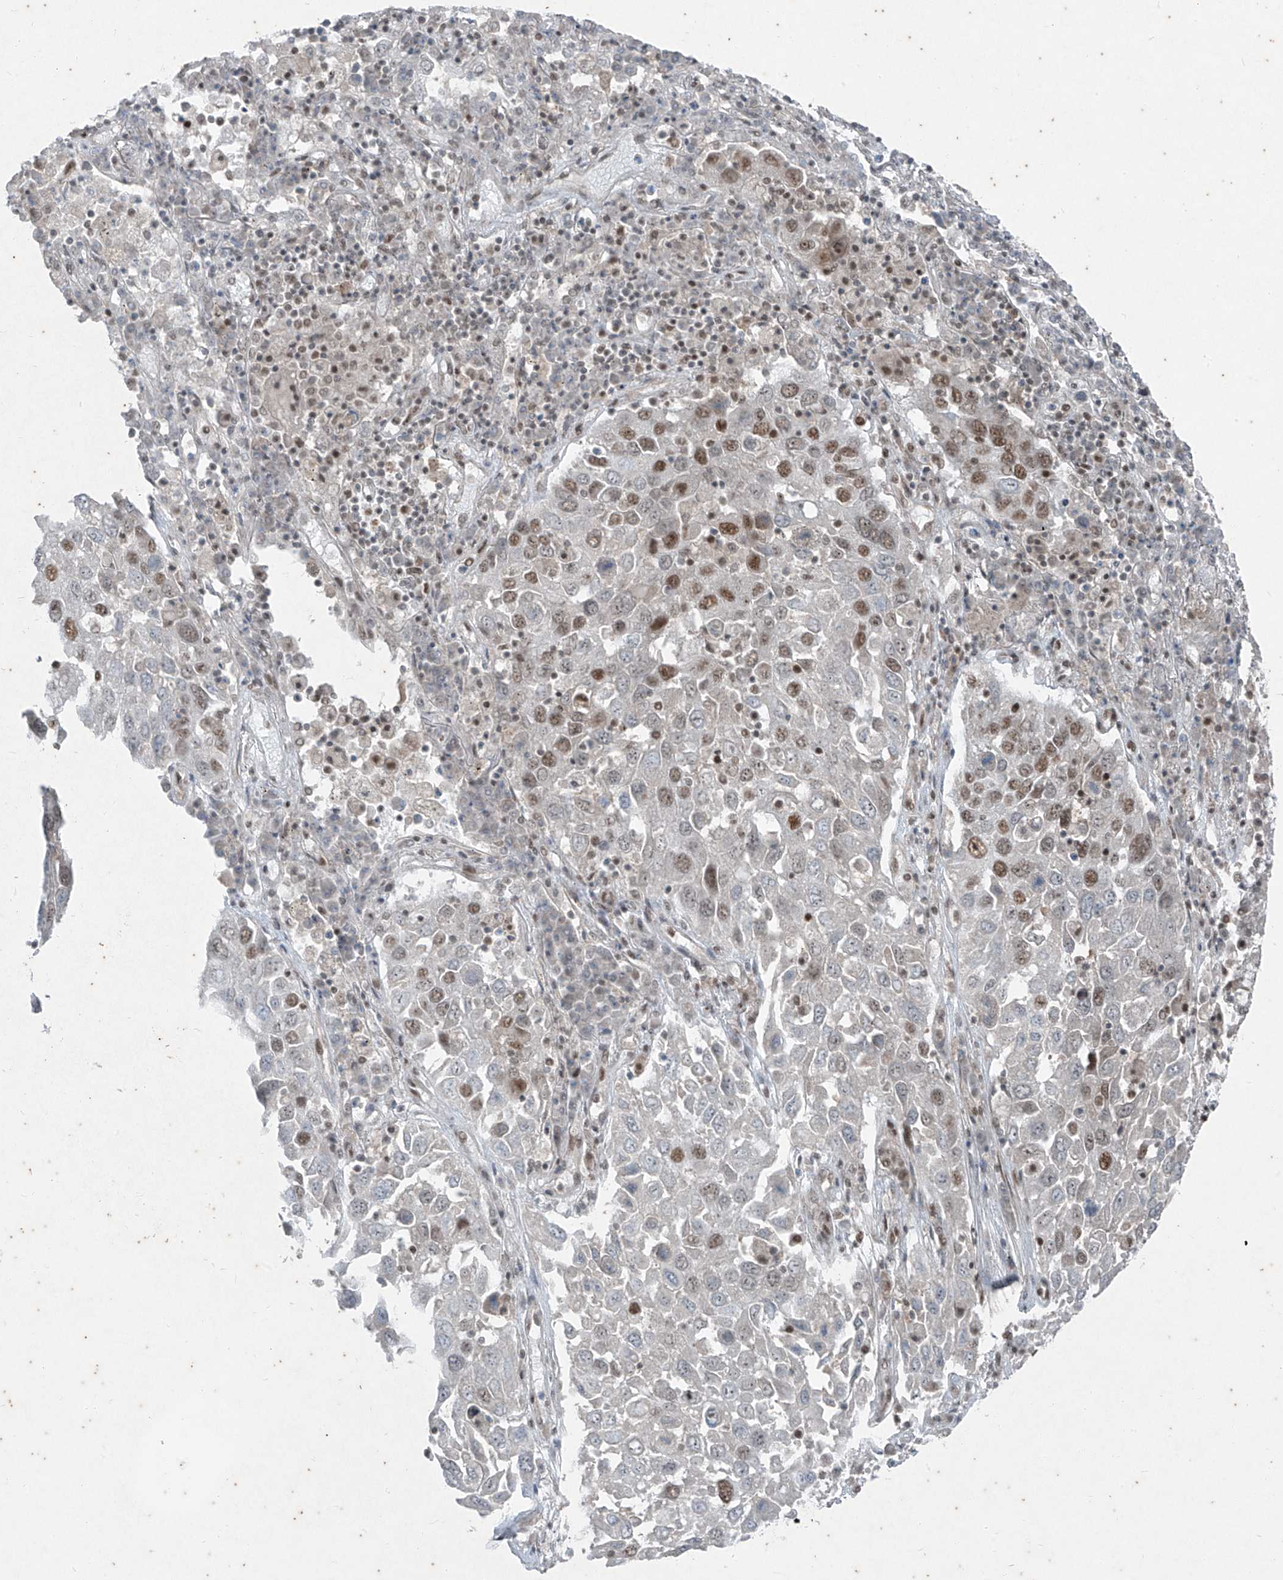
{"staining": {"intensity": "moderate", "quantity": "25%-75%", "location": "nuclear"}, "tissue": "lung cancer", "cell_type": "Tumor cells", "image_type": "cancer", "snomed": [{"axis": "morphology", "description": "Squamous cell carcinoma, NOS"}, {"axis": "topography", "description": "Lung"}], "caption": "Lung cancer (squamous cell carcinoma) tissue demonstrates moderate nuclear positivity in about 25%-75% of tumor cells (IHC, brightfield microscopy, high magnification).", "gene": "ZNF354B", "patient": {"sex": "male", "age": 65}}